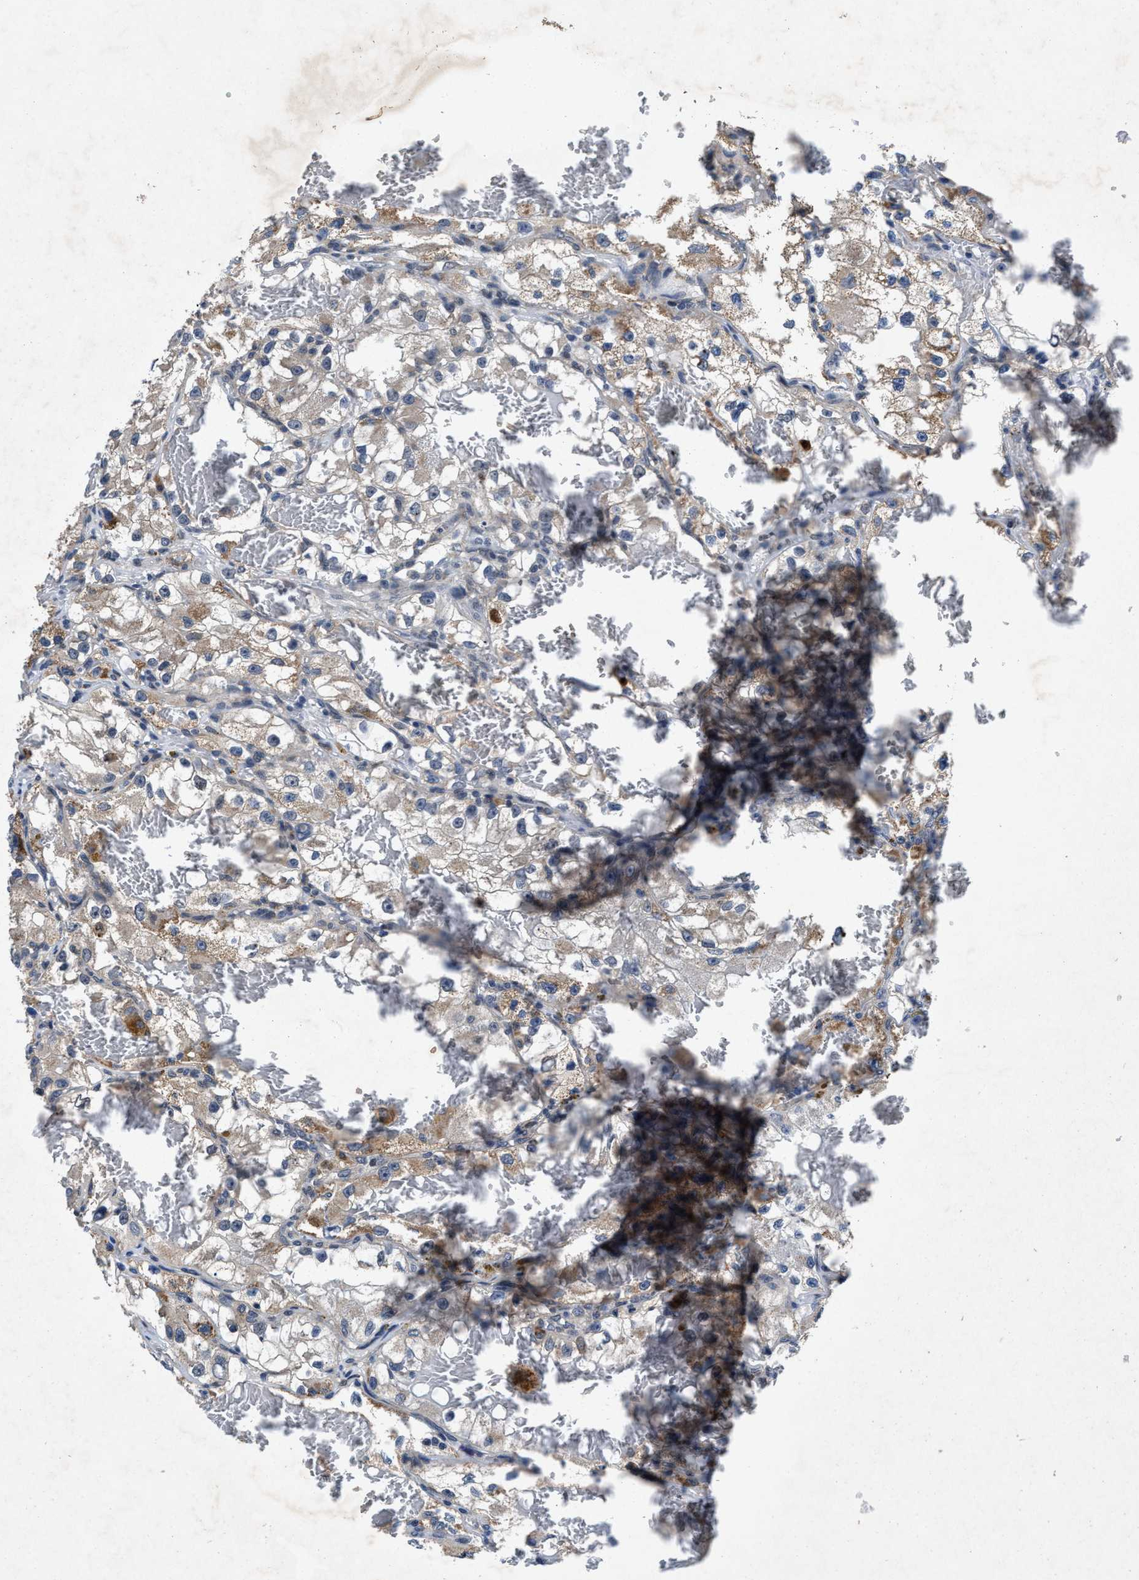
{"staining": {"intensity": "weak", "quantity": "25%-75%", "location": "cytoplasmic/membranous"}, "tissue": "renal cancer", "cell_type": "Tumor cells", "image_type": "cancer", "snomed": [{"axis": "morphology", "description": "Adenocarcinoma, NOS"}, {"axis": "topography", "description": "Kidney"}], "caption": "High-magnification brightfield microscopy of renal adenocarcinoma stained with DAB (brown) and counterstained with hematoxylin (blue). tumor cells exhibit weak cytoplasmic/membranous positivity is seen in approximately25%-75% of cells.", "gene": "TMEM53", "patient": {"sex": "female", "age": 57}}